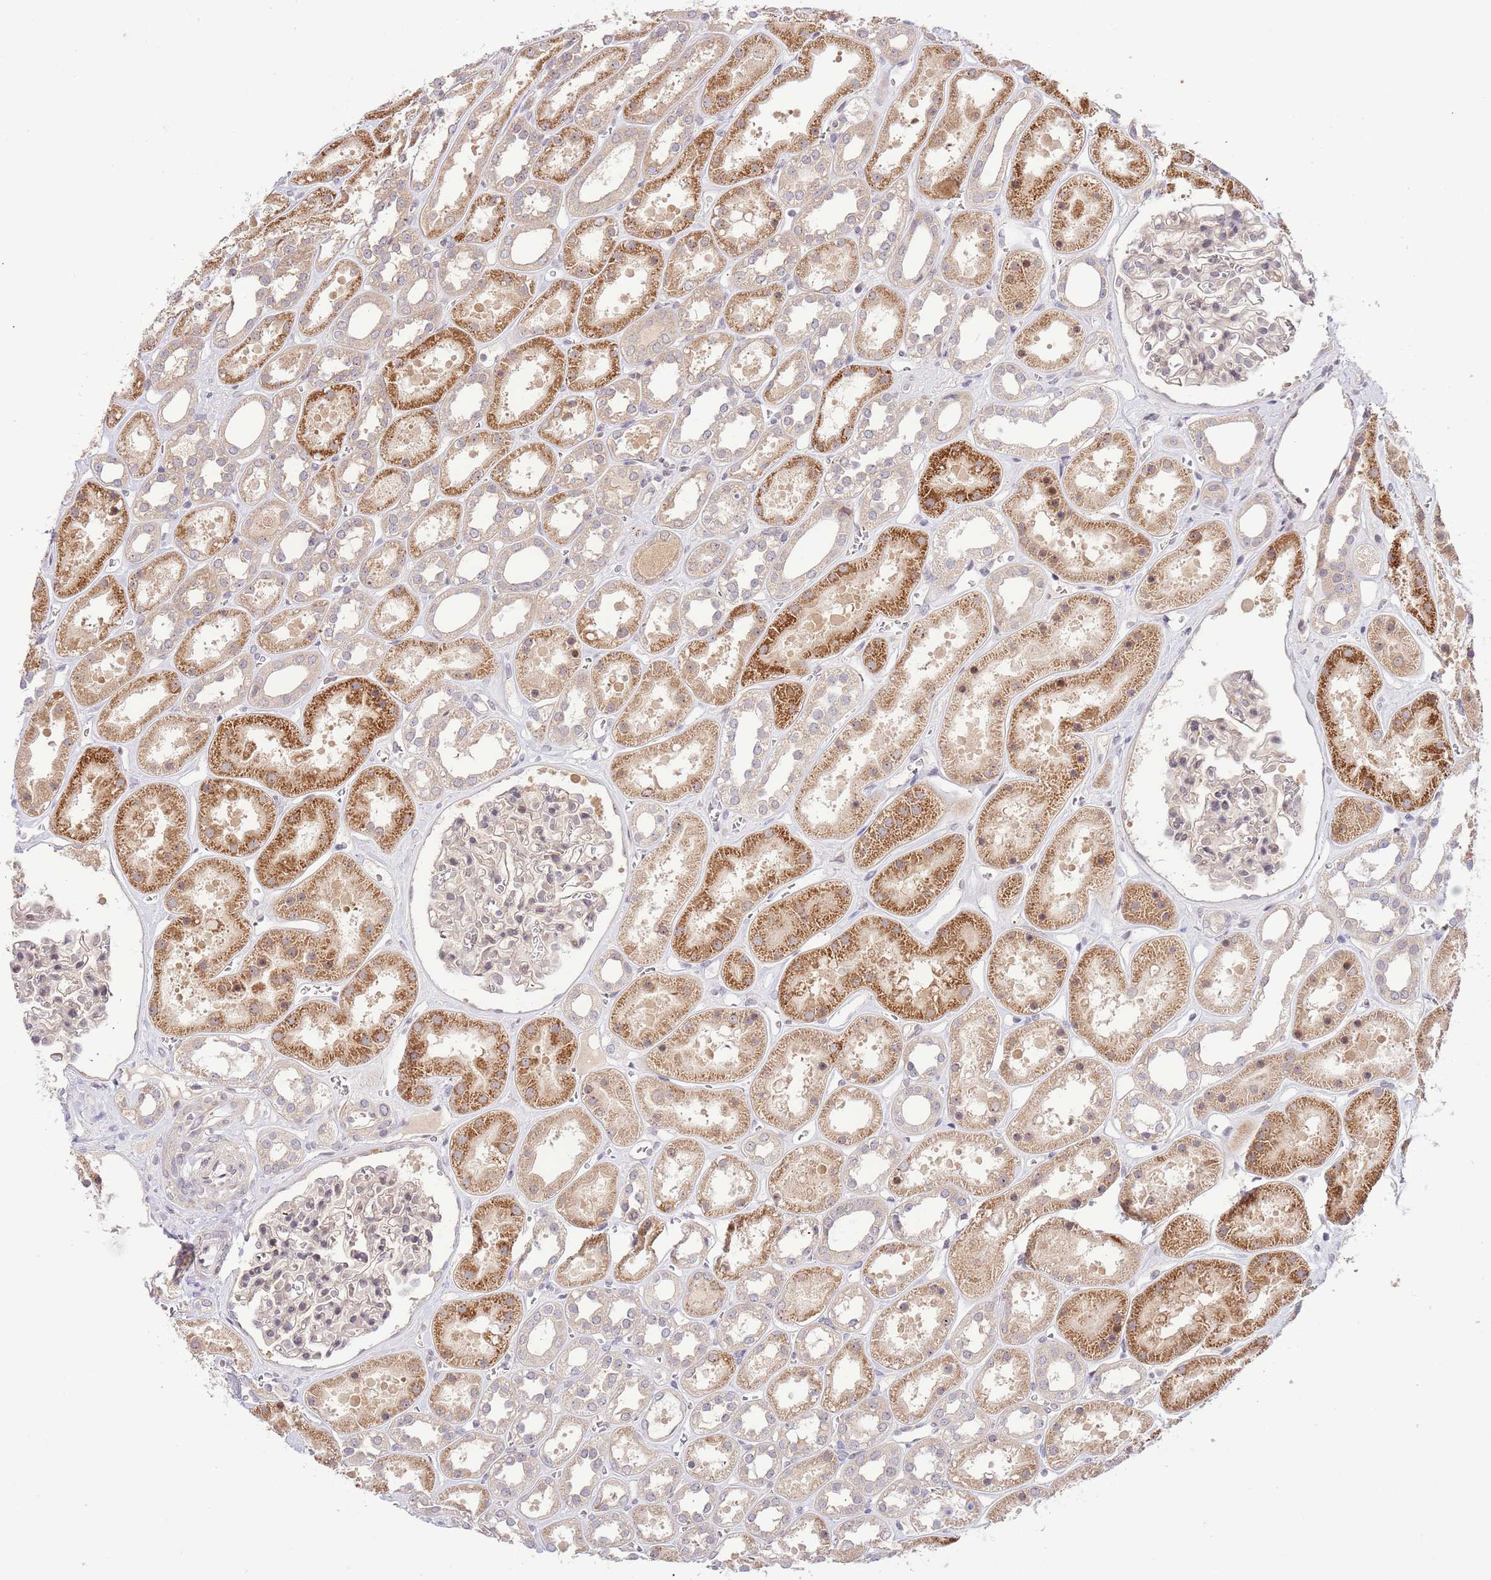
{"staining": {"intensity": "moderate", "quantity": "<25%", "location": "nuclear"}, "tissue": "kidney", "cell_type": "Cells in glomeruli", "image_type": "normal", "snomed": [{"axis": "morphology", "description": "Normal tissue, NOS"}, {"axis": "topography", "description": "Kidney"}], "caption": "Protein expression analysis of unremarkable kidney reveals moderate nuclear staining in about <25% of cells in glomeruli.", "gene": "CHD1", "patient": {"sex": "female", "age": 41}}